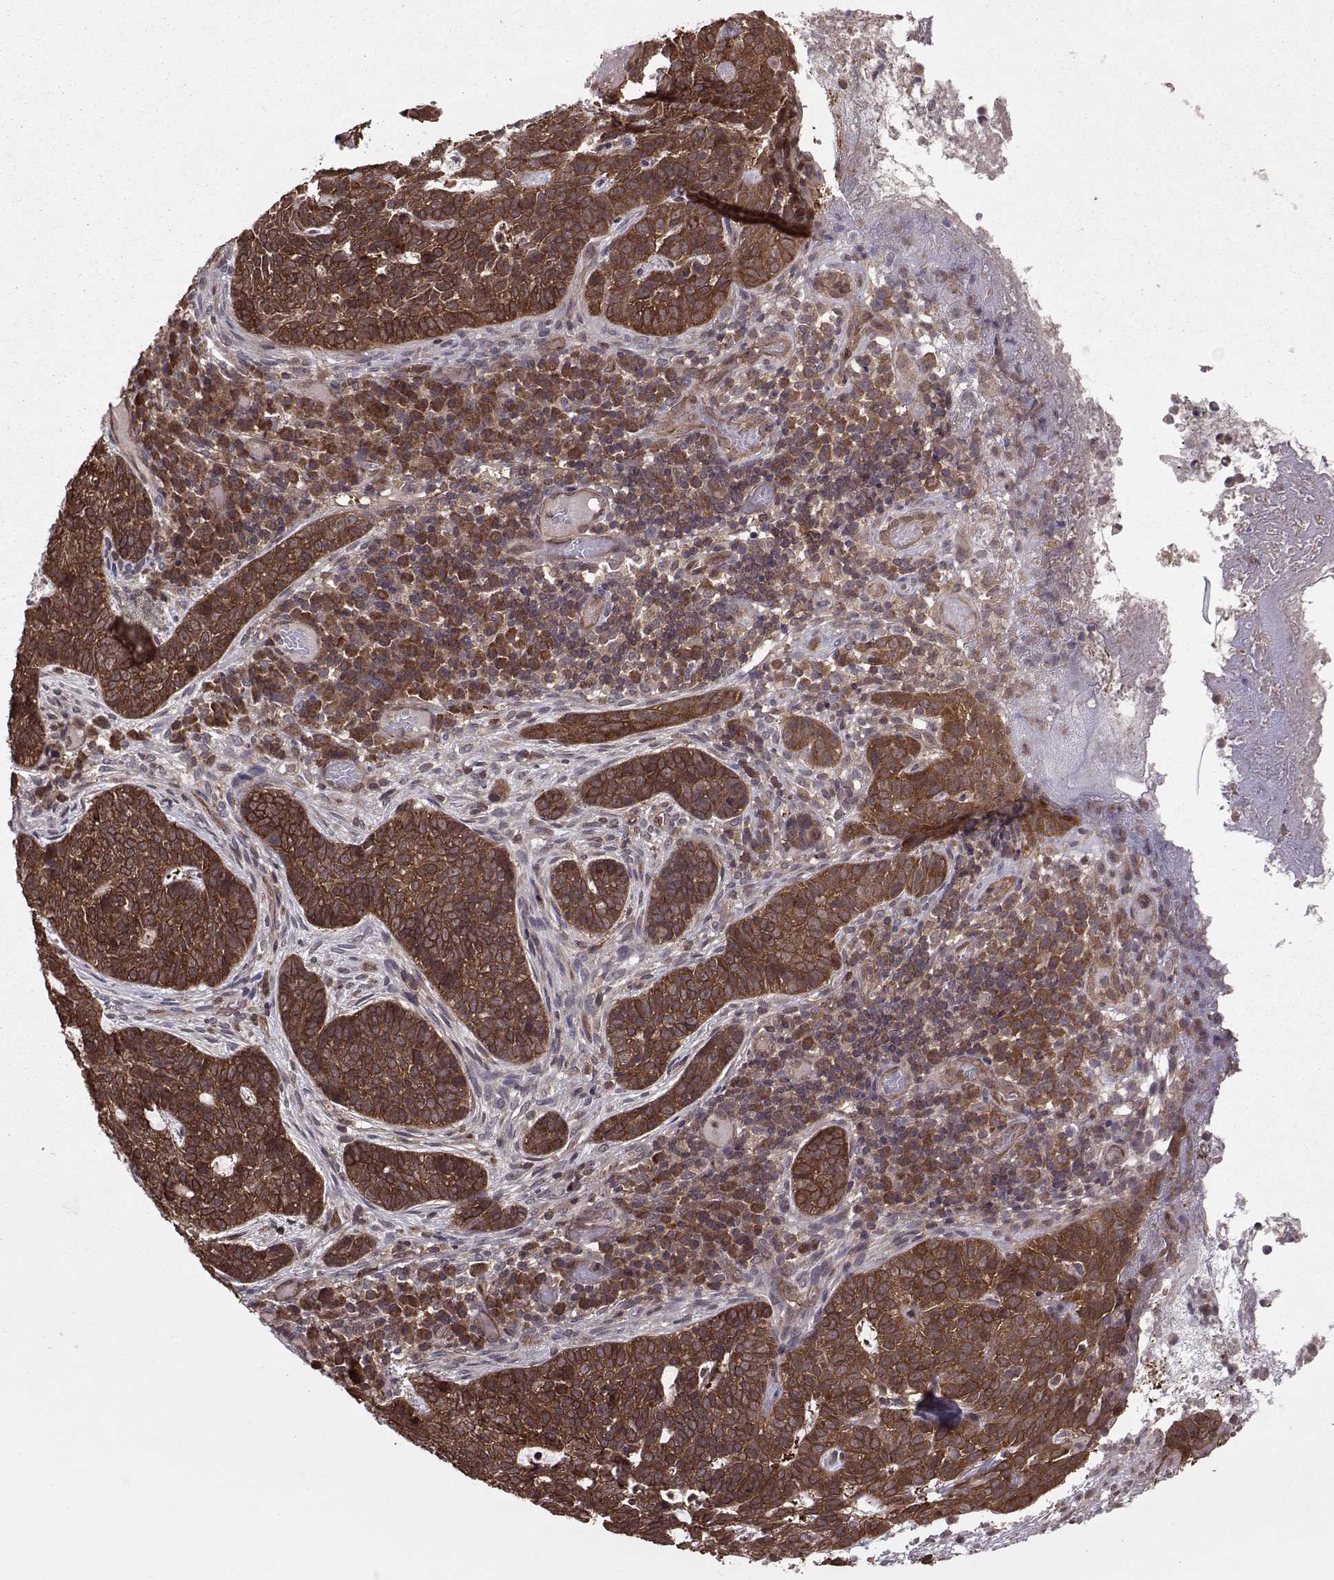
{"staining": {"intensity": "strong", "quantity": ">75%", "location": "cytoplasmic/membranous"}, "tissue": "skin cancer", "cell_type": "Tumor cells", "image_type": "cancer", "snomed": [{"axis": "morphology", "description": "Basal cell carcinoma"}, {"axis": "topography", "description": "Skin"}], "caption": "Human skin cancer stained with a protein marker exhibits strong staining in tumor cells.", "gene": "PPP2R2A", "patient": {"sex": "female", "age": 69}}